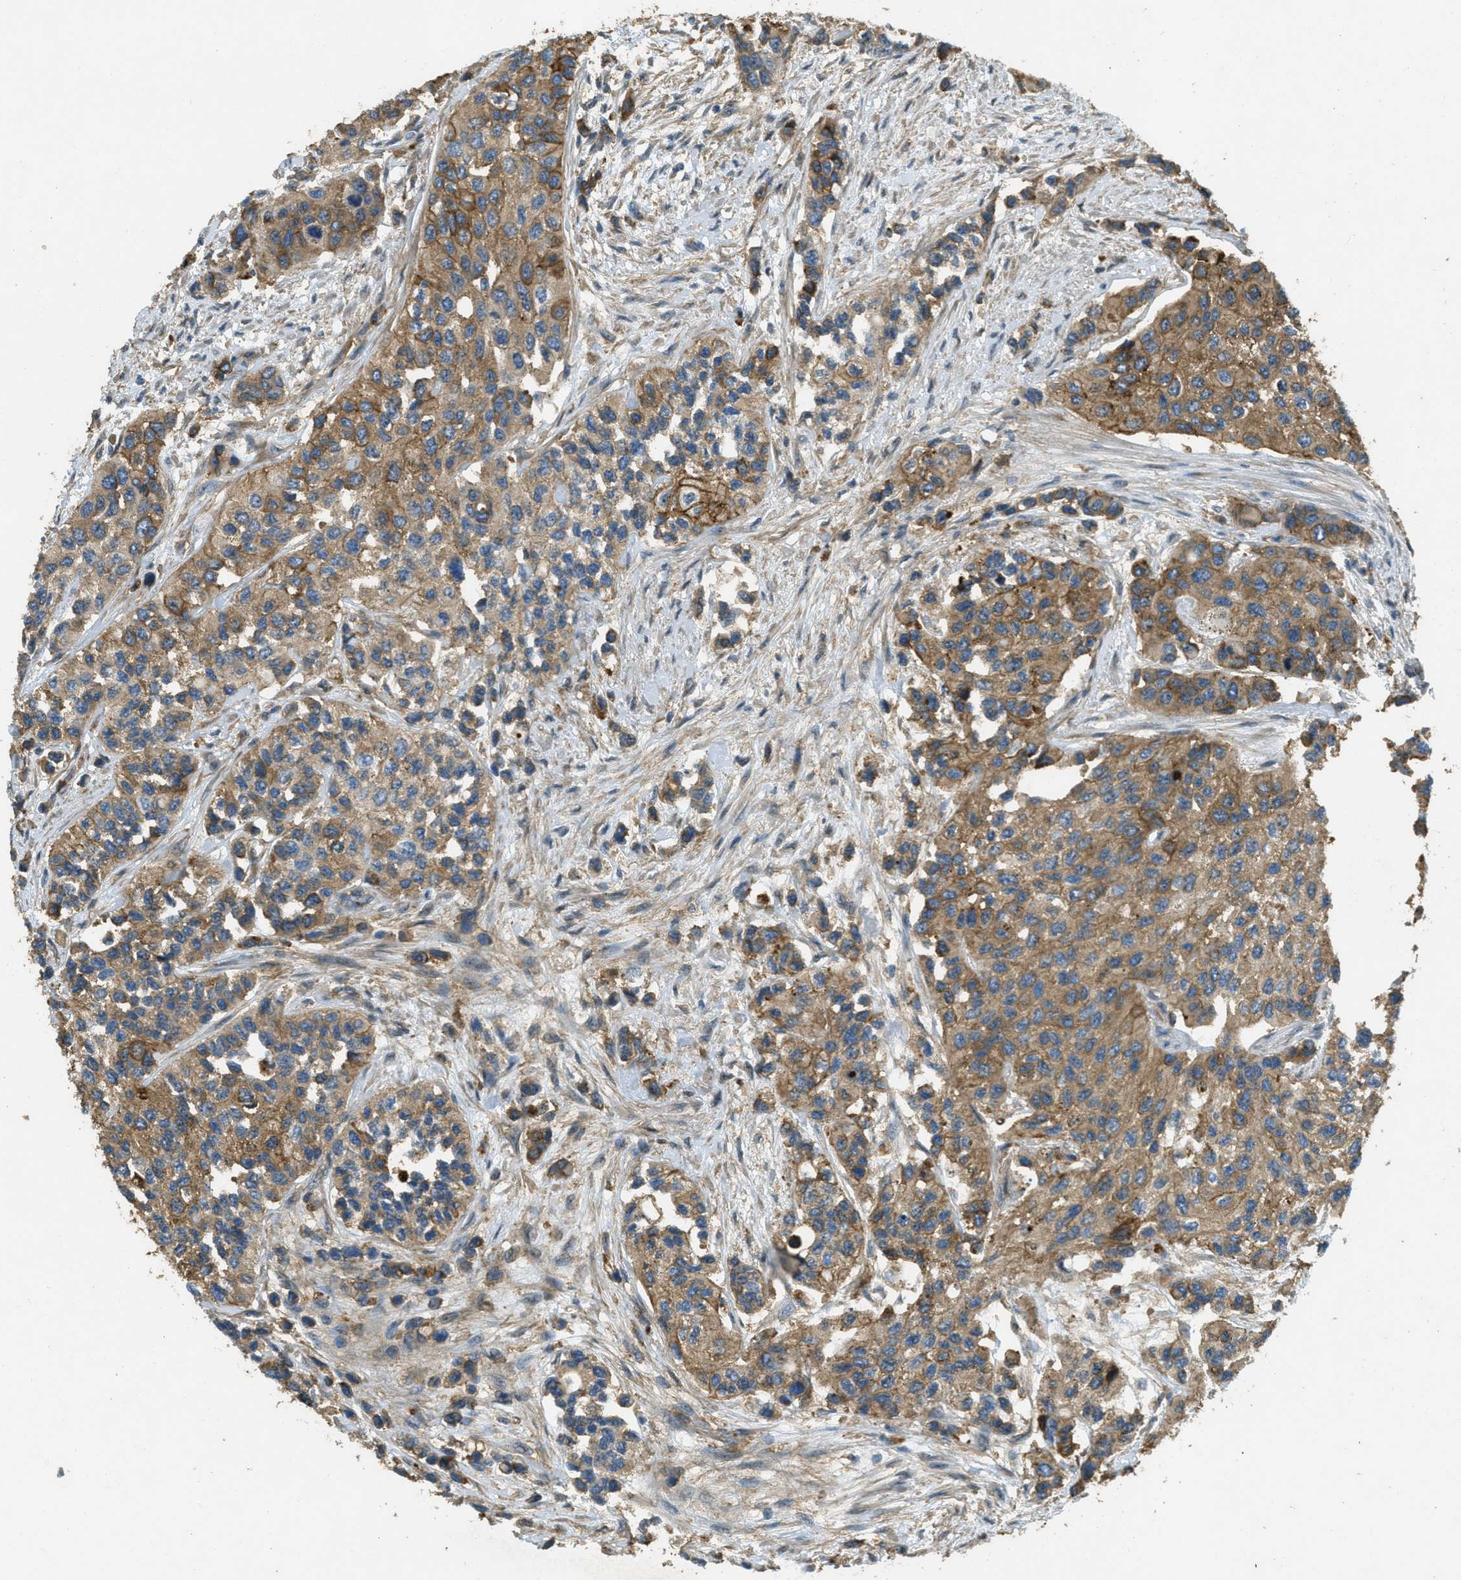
{"staining": {"intensity": "moderate", "quantity": ">75%", "location": "cytoplasmic/membranous"}, "tissue": "urothelial cancer", "cell_type": "Tumor cells", "image_type": "cancer", "snomed": [{"axis": "morphology", "description": "Urothelial carcinoma, High grade"}, {"axis": "topography", "description": "Urinary bladder"}], "caption": "Tumor cells exhibit moderate cytoplasmic/membranous staining in approximately >75% of cells in high-grade urothelial carcinoma.", "gene": "OSMR", "patient": {"sex": "female", "age": 56}}